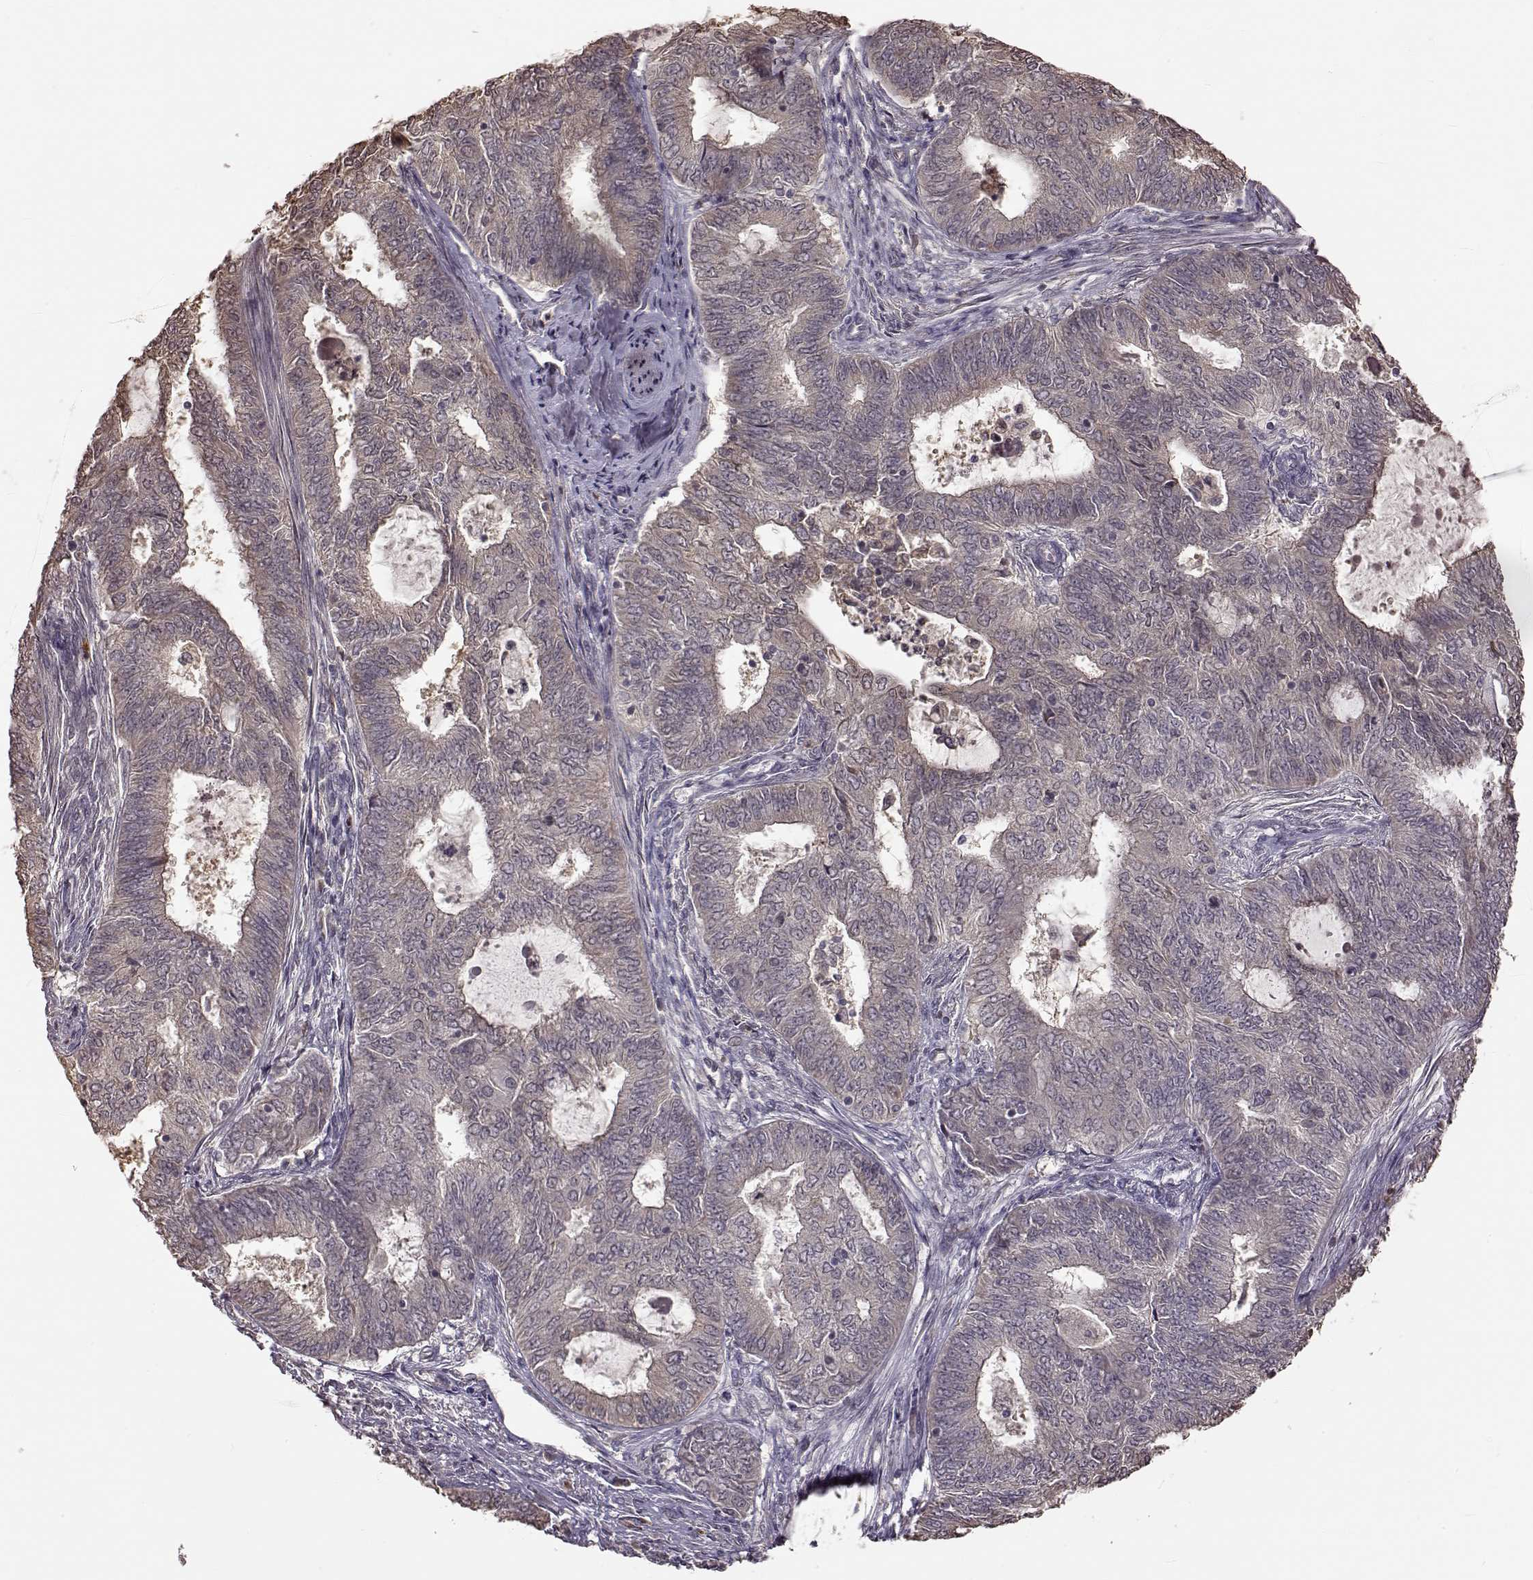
{"staining": {"intensity": "weak", "quantity": "<25%", "location": "cytoplasmic/membranous"}, "tissue": "endometrial cancer", "cell_type": "Tumor cells", "image_type": "cancer", "snomed": [{"axis": "morphology", "description": "Adenocarcinoma, NOS"}, {"axis": "topography", "description": "Endometrium"}], "caption": "This is an IHC photomicrograph of human adenocarcinoma (endometrial). There is no expression in tumor cells.", "gene": "CRB1", "patient": {"sex": "female", "age": 62}}